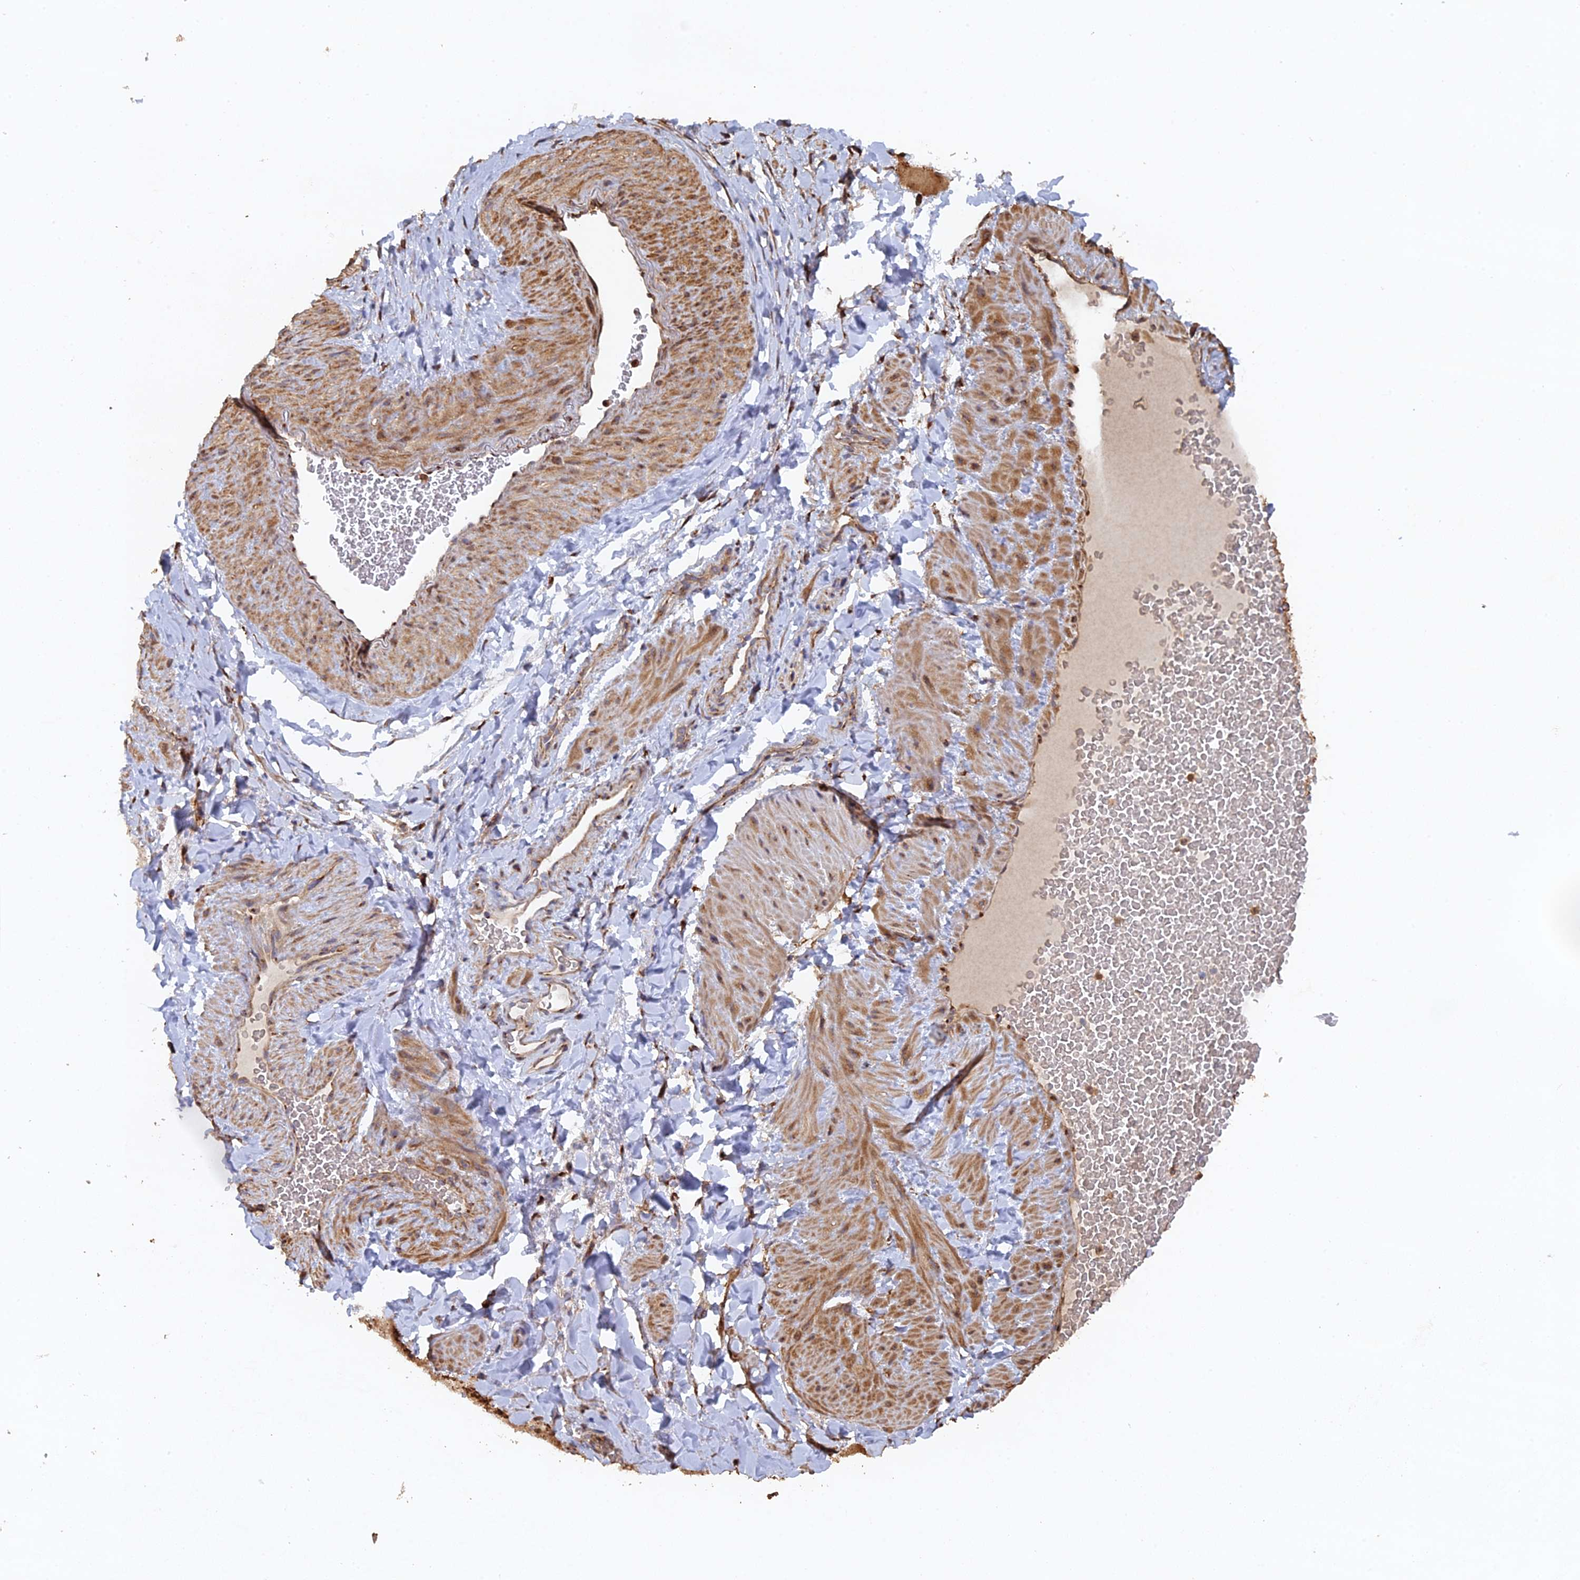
{"staining": {"intensity": "moderate", "quantity": ">75%", "location": "cytoplasmic/membranous"}, "tissue": "adipose tissue", "cell_type": "Adipocytes", "image_type": "normal", "snomed": [{"axis": "morphology", "description": "Normal tissue, NOS"}, {"axis": "topography", "description": "Soft tissue"}, {"axis": "topography", "description": "Vascular tissue"}], "caption": "Adipose tissue was stained to show a protein in brown. There is medium levels of moderate cytoplasmic/membranous expression in about >75% of adipocytes. The staining was performed using DAB, with brown indicating positive protein expression. Nuclei are stained blue with hematoxylin.", "gene": "VPS37C", "patient": {"sex": "male", "age": 54}}